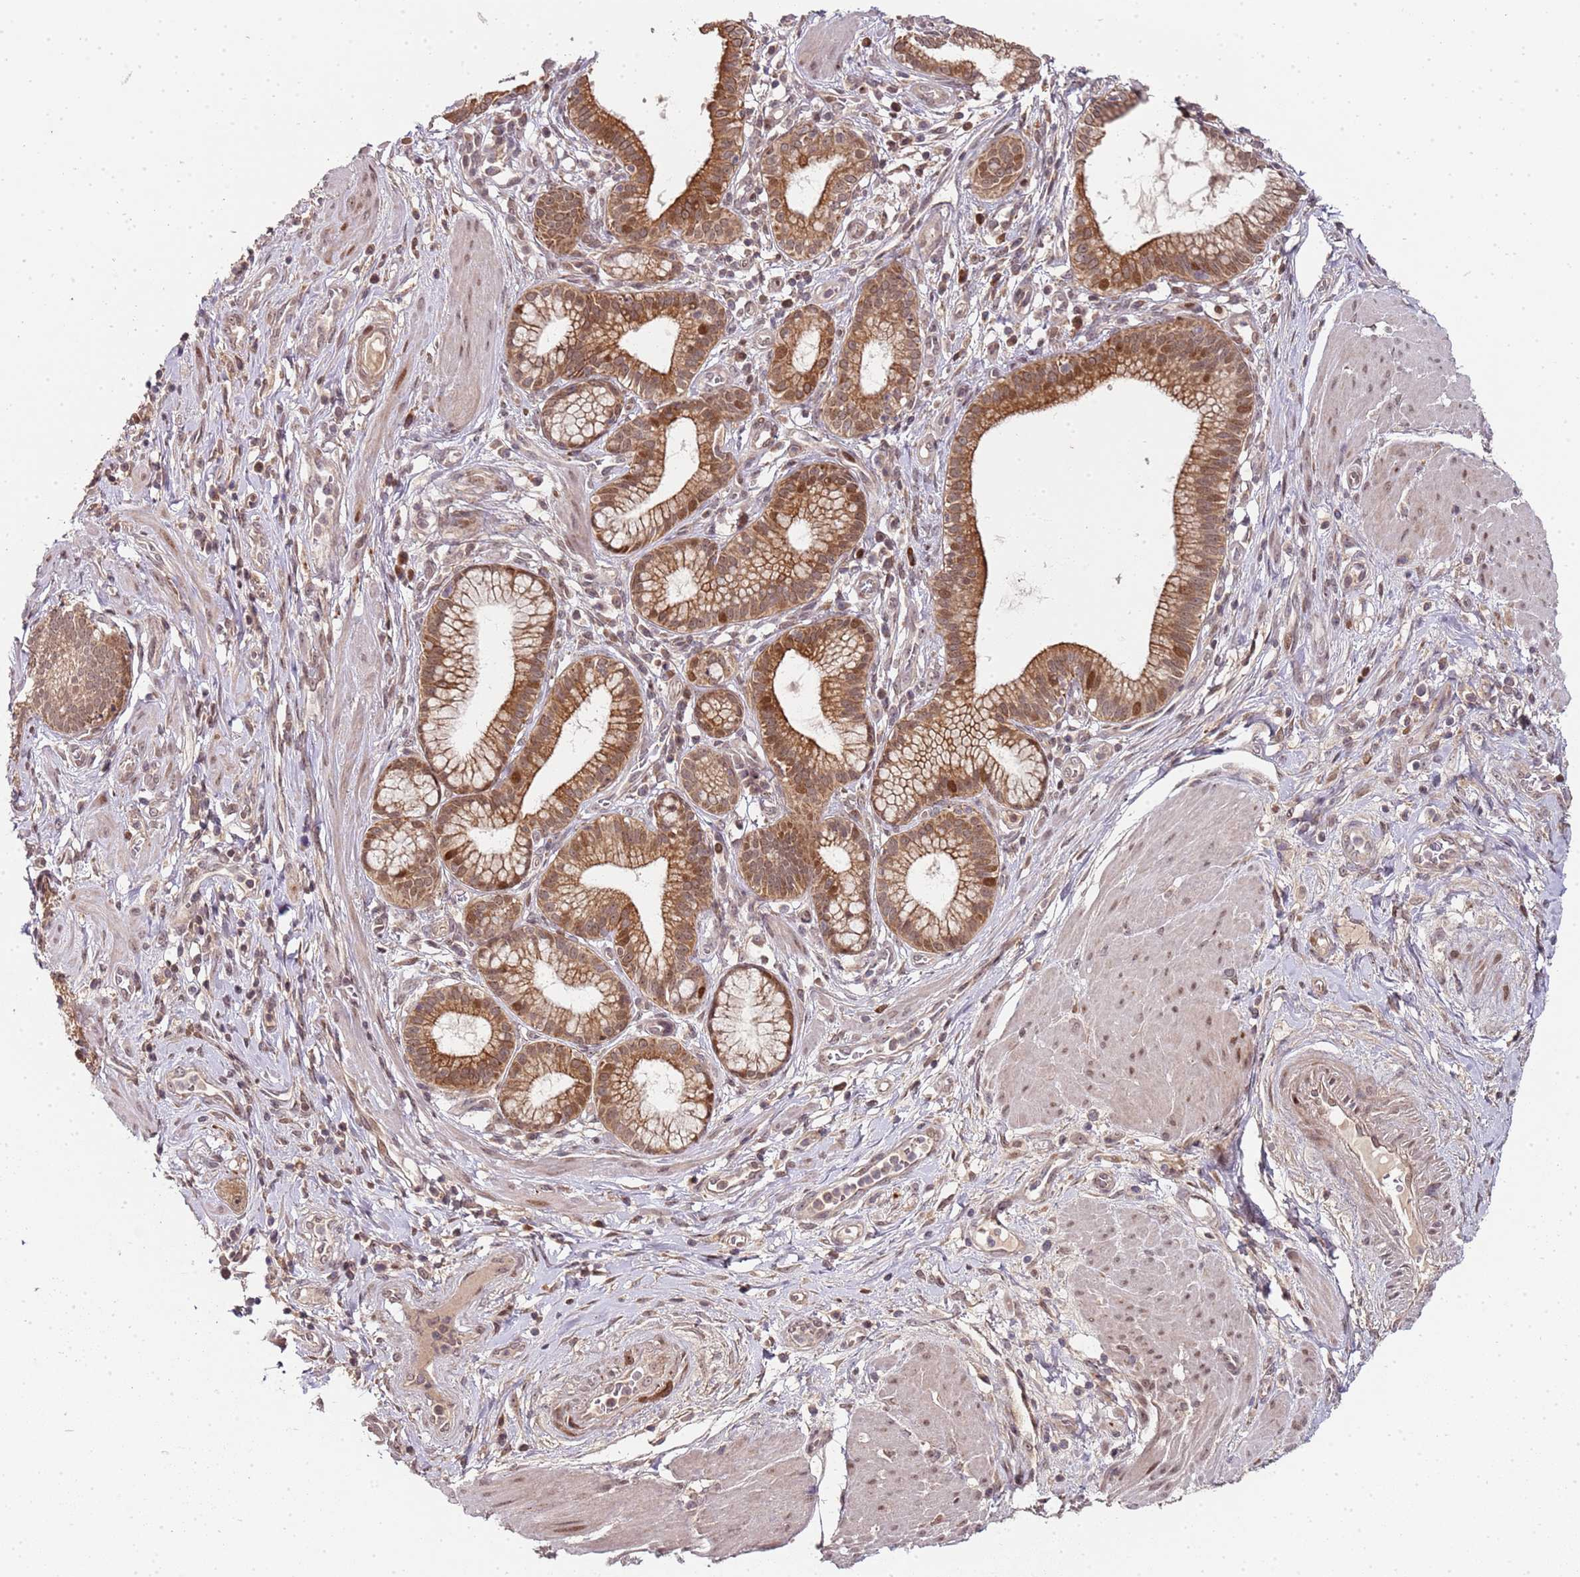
{"staining": {"intensity": "moderate", "quantity": ">75%", "location": "cytoplasmic/membranous"}, "tissue": "pancreatic cancer", "cell_type": "Tumor cells", "image_type": "cancer", "snomed": [{"axis": "morphology", "description": "Adenocarcinoma, NOS"}, {"axis": "topography", "description": "Pancreas"}], "caption": "Approximately >75% of tumor cells in human pancreatic cancer show moderate cytoplasmic/membranous protein positivity as visualized by brown immunohistochemical staining.", "gene": "EDC3", "patient": {"sex": "male", "age": 72}}